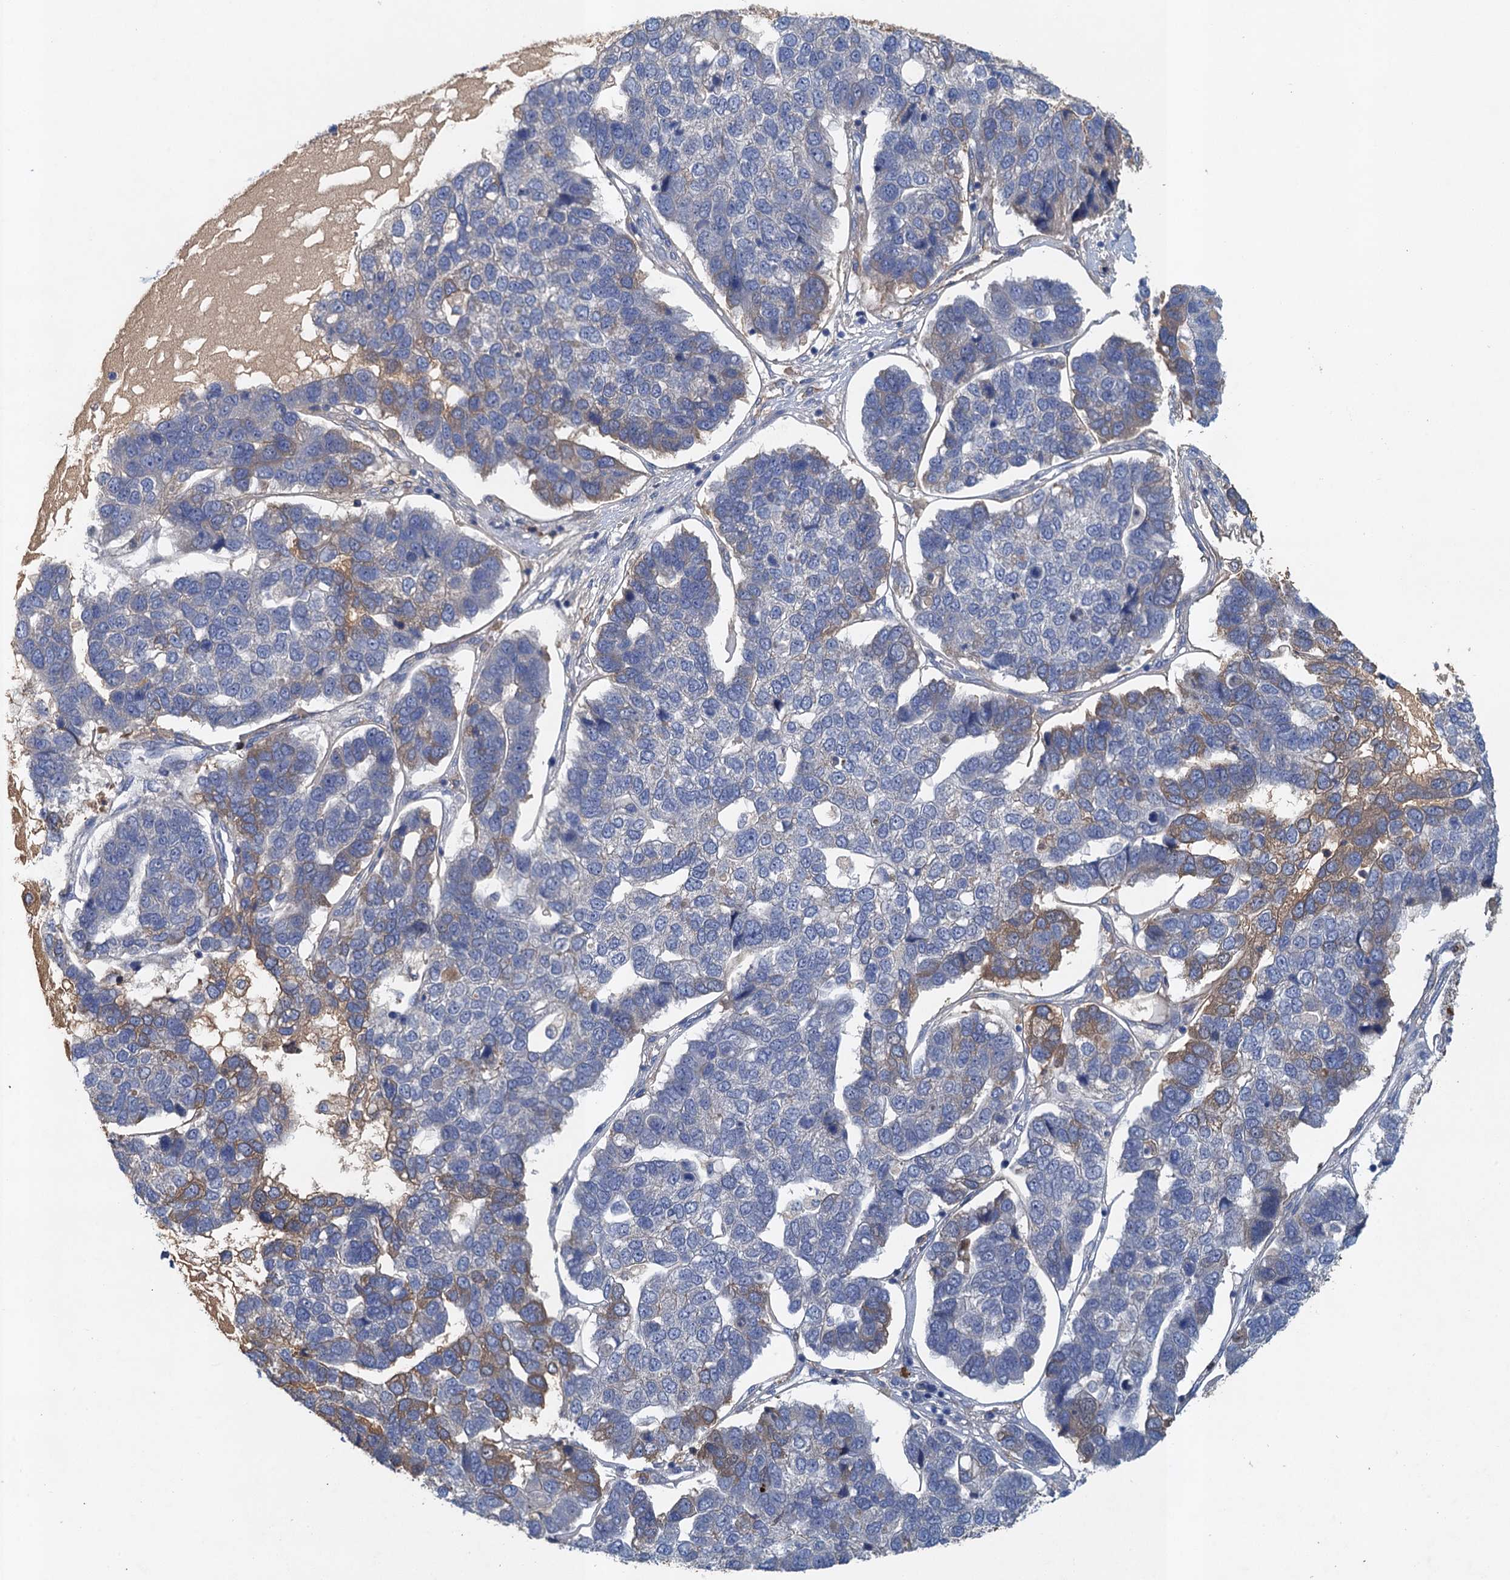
{"staining": {"intensity": "moderate", "quantity": "<25%", "location": "cytoplasmic/membranous"}, "tissue": "pancreatic cancer", "cell_type": "Tumor cells", "image_type": "cancer", "snomed": [{"axis": "morphology", "description": "Adenocarcinoma, NOS"}, {"axis": "topography", "description": "Pancreas"}], "caption": "Immunohistochemical staining of pancreatic adenocarcinoma shows low levels of moderate cytoplasmic/membranous protein expression in about <25% of tumor cells.", "gene": "TPCN1", "patient": {"sex": "female", "age": 61}}